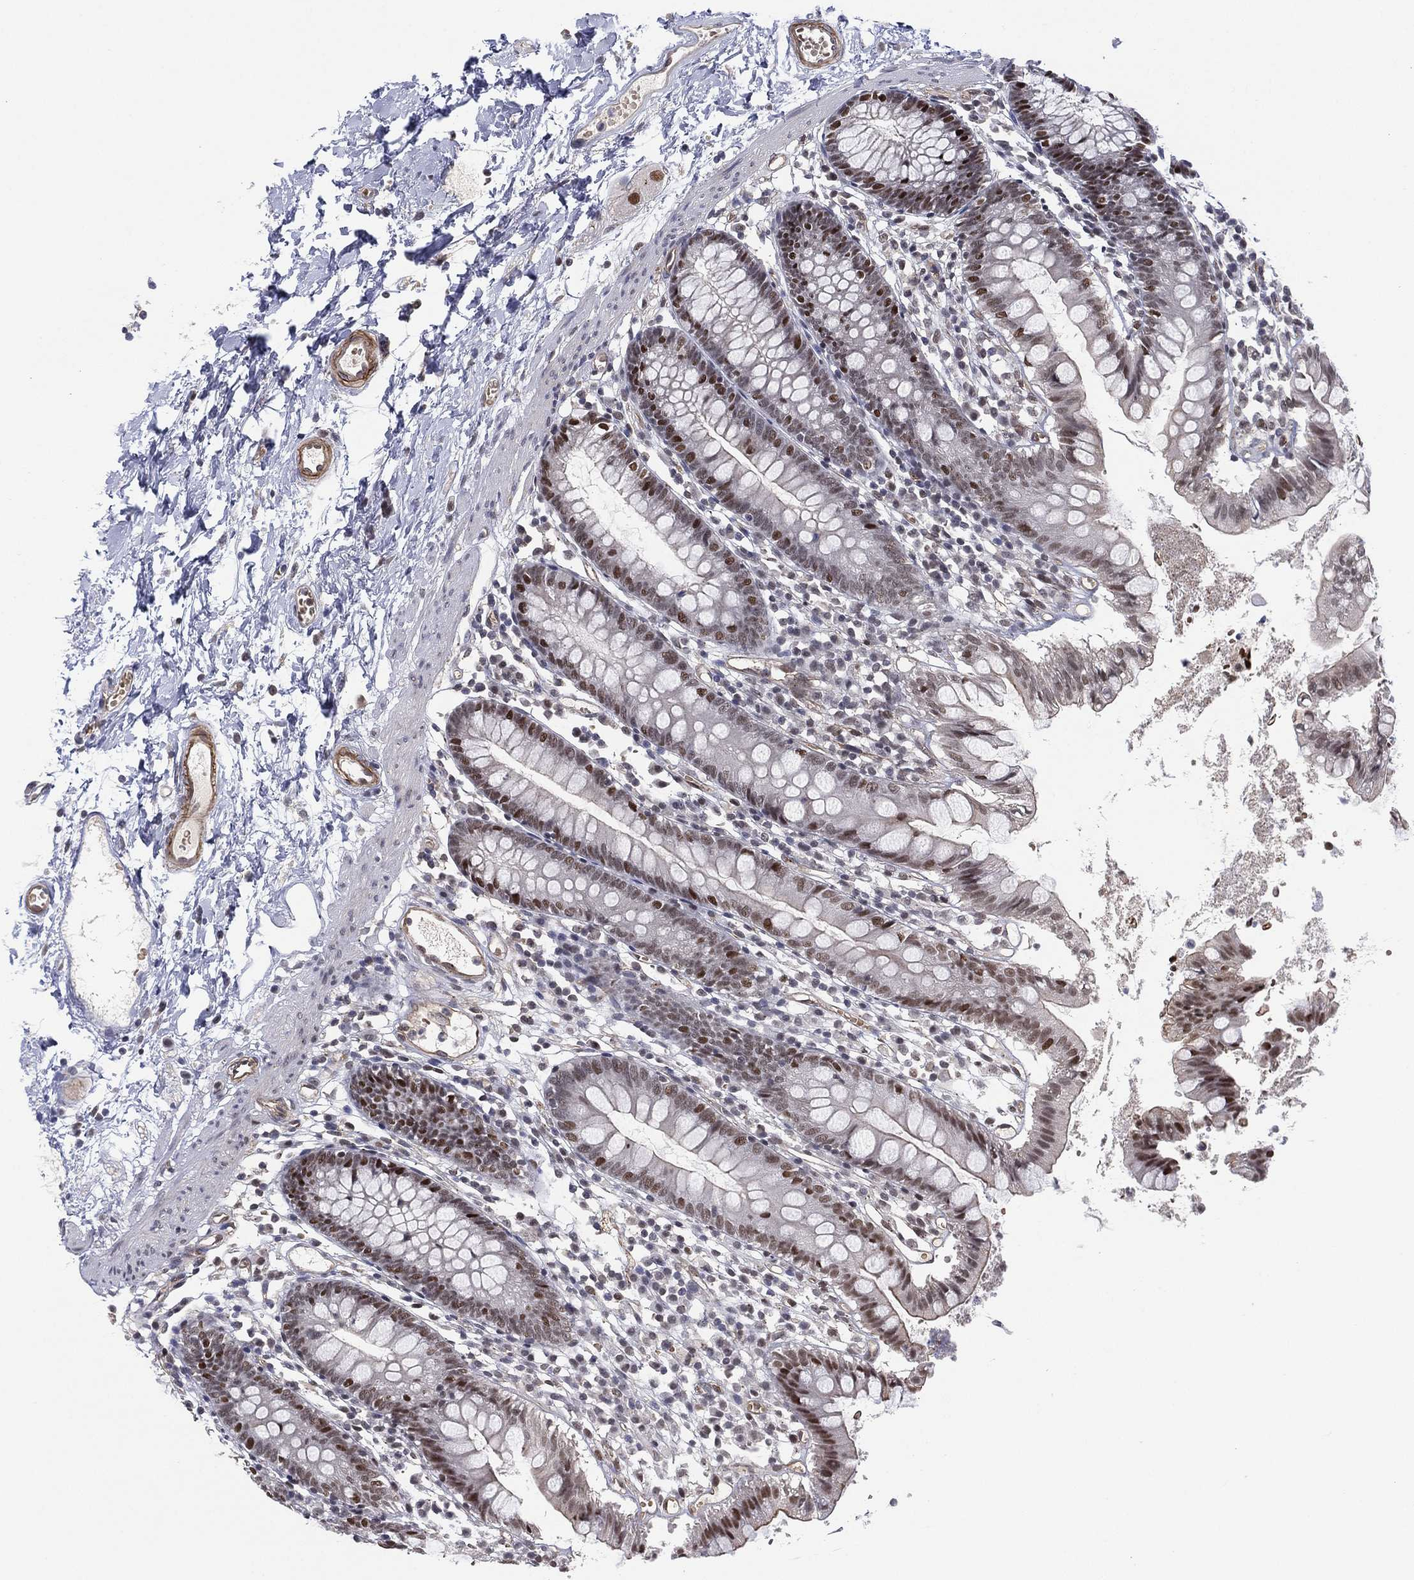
{"staining": {"intensity": "moderate", "quantity": "<25%", "location": "nuclear"}, "tissue": "small intestine", "cell_type": "Glandular cells", "image_type": "normal", "snomed": [{"axis": "morphology", "description": "Normal tissue, NOS"}, {"axis": "topography", "description": "Small intestine"}], "caption": "A brown stain labels moderate nuclear staining of a protein in glandular cells of normal human small intestine. (brown staining indicates protein expression, while blue staining denotes nuclei).", "gene": "GSE1", "patient": {"sex": "female", "age": 90}}